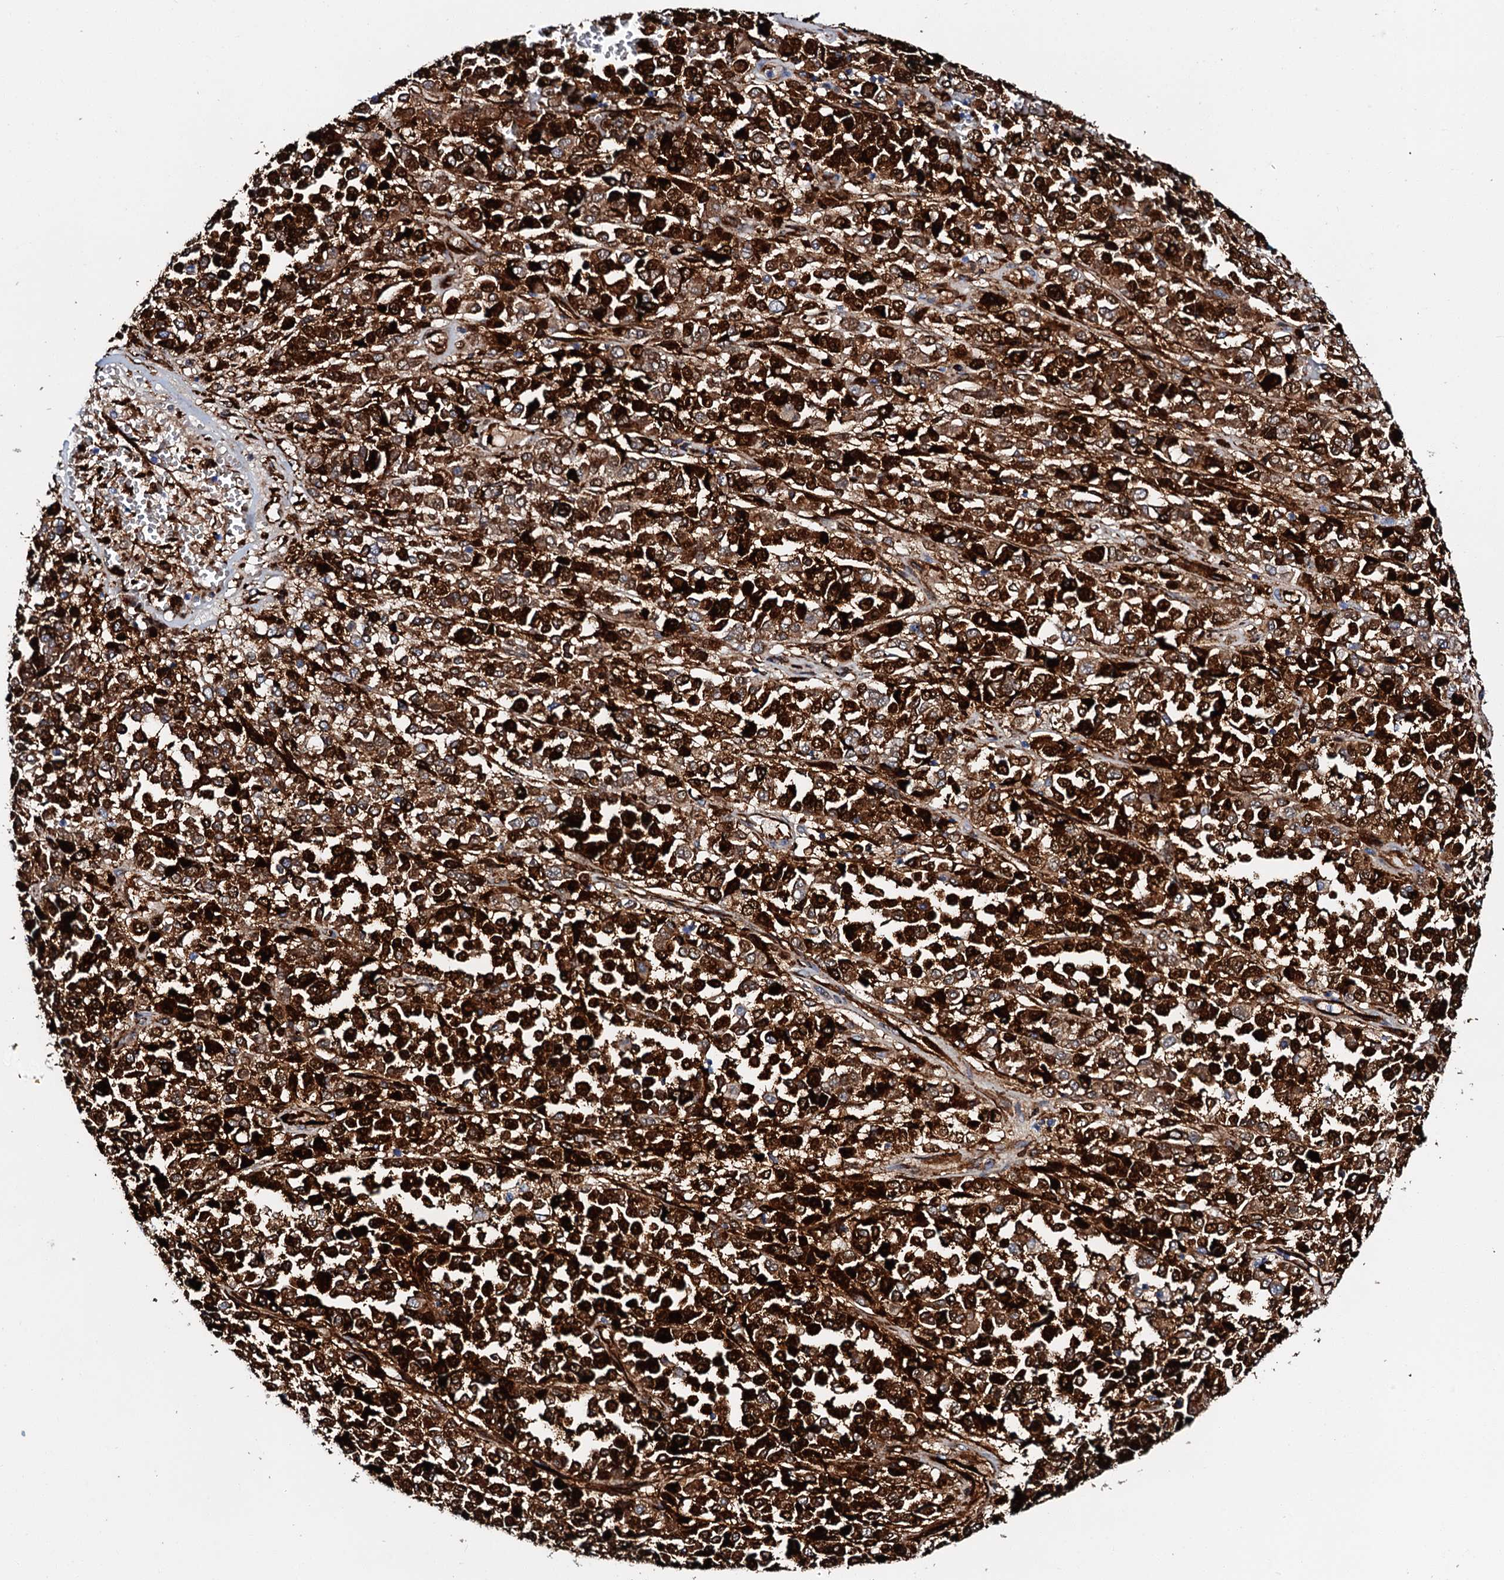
{"staining": {"intensity": "strong", "quantity": ">75%", "location": "cytoplasmic/membranous"}, "tissue": "melanoma", "cell_type": "Tumor cells", "image_type": "cancer", "snomed": [{"axis": "morphology", "description": "Malignant melanoma, Metastatic site"}, {"axis": "topography", "description": "Pancreas"}], "caption": "Immunohistochemistry (IHC) of human melanoma shows high levels of strong cytoplasmic/membranous staining in about >75% of tumor cells. (Stains: DAB in brown, nuclei in blue, Microscopy: brightfield microscopy at high magnification).", "gene": "MED13L", "patient": {"sex": "female", "age": 30}}